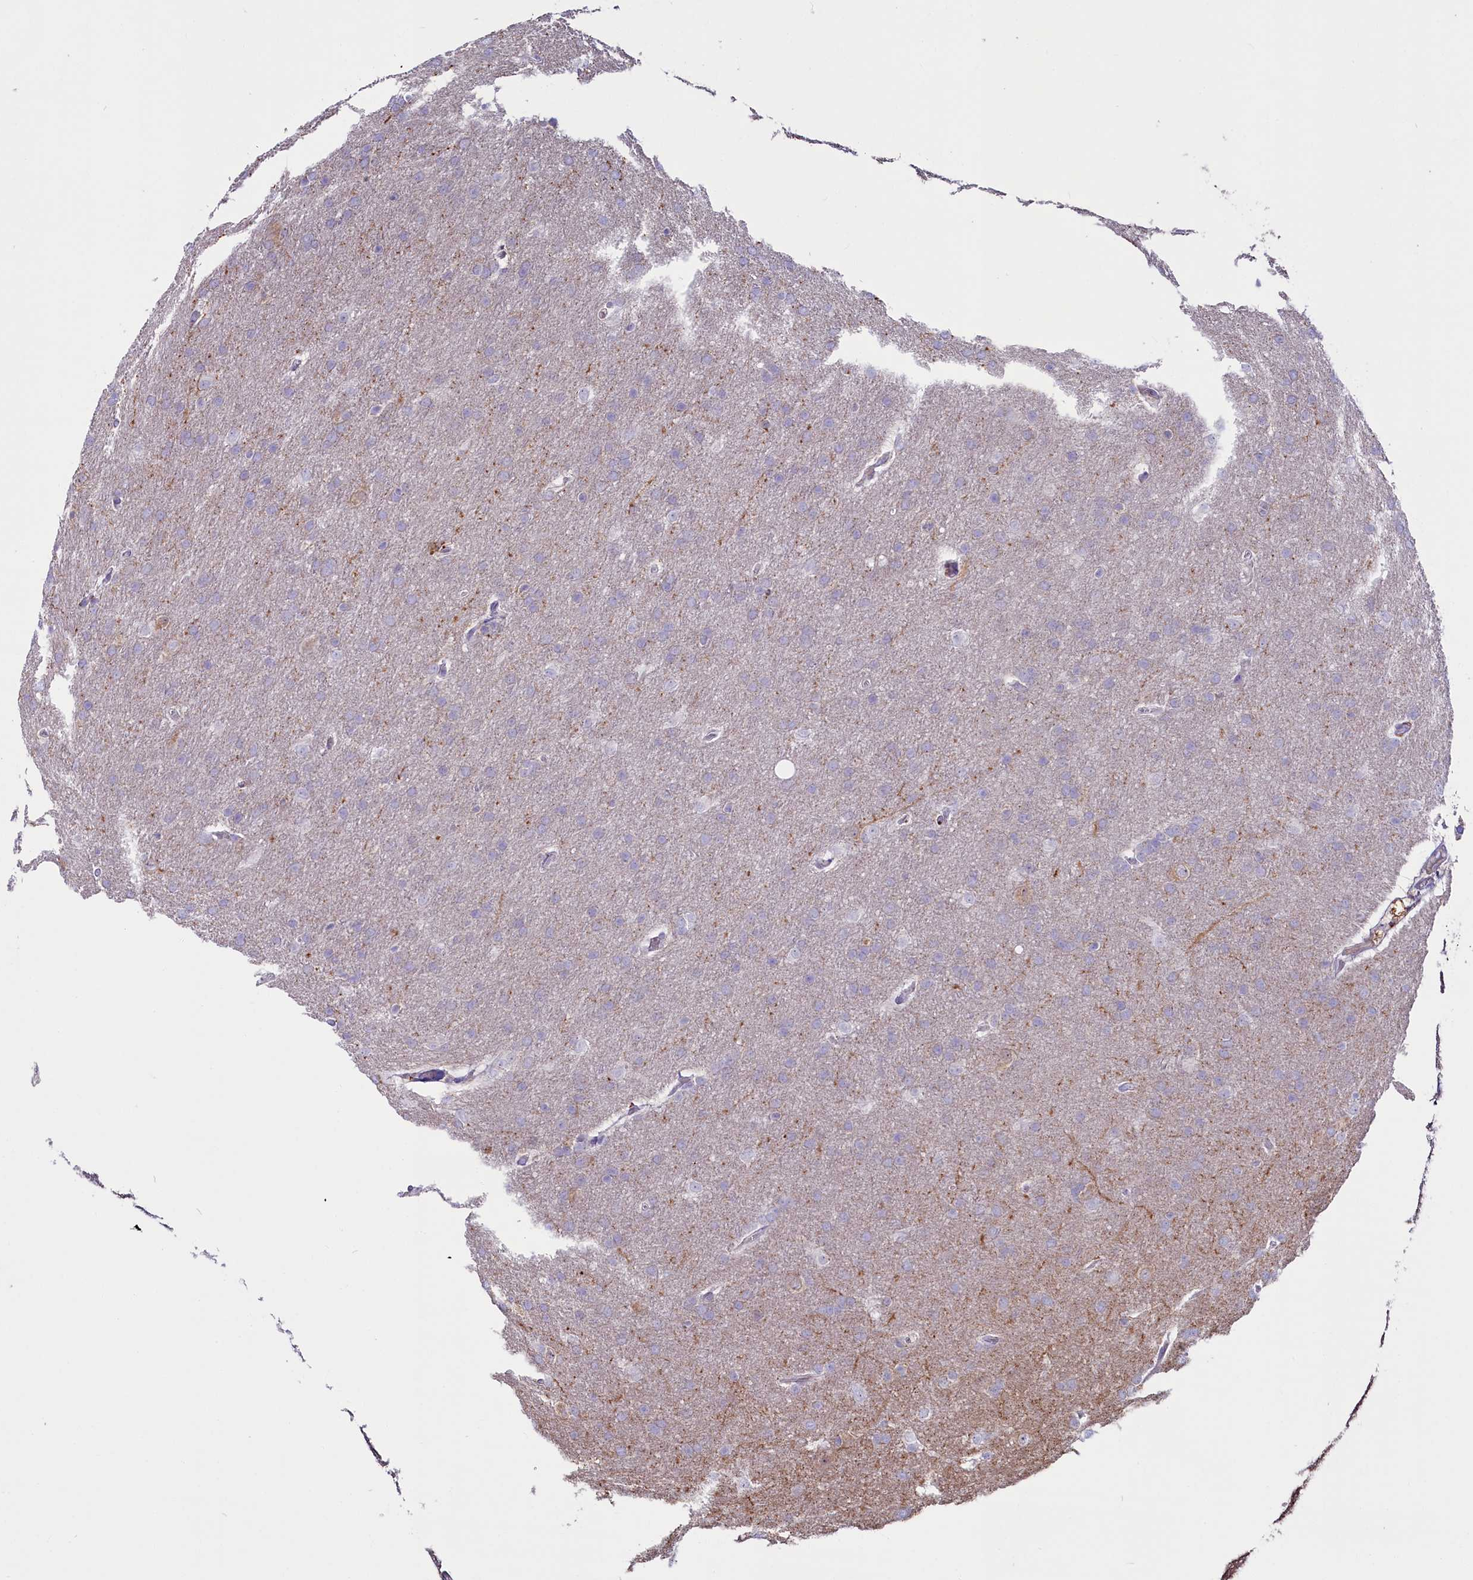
{"staining": {"intensity": "negative", "quantity": "none", "location": "none"}, "tissue": "glioma", "cell_type": "Tumor cells", "image_type": "cancer", "snomed": [{"axis": "morphology", "description": "Glioma, malignant, Low grade"}, {"axis": "topography", "description": "Brain"}], "caption": "DAB (3,3'-diaminobenzidine) immunohistochemical staining of human low-grade glioma (malignant) displays no significant expression in tumor cells.", "gene": "IL20RA", "patient": {"sex": "female", "age": 32}}